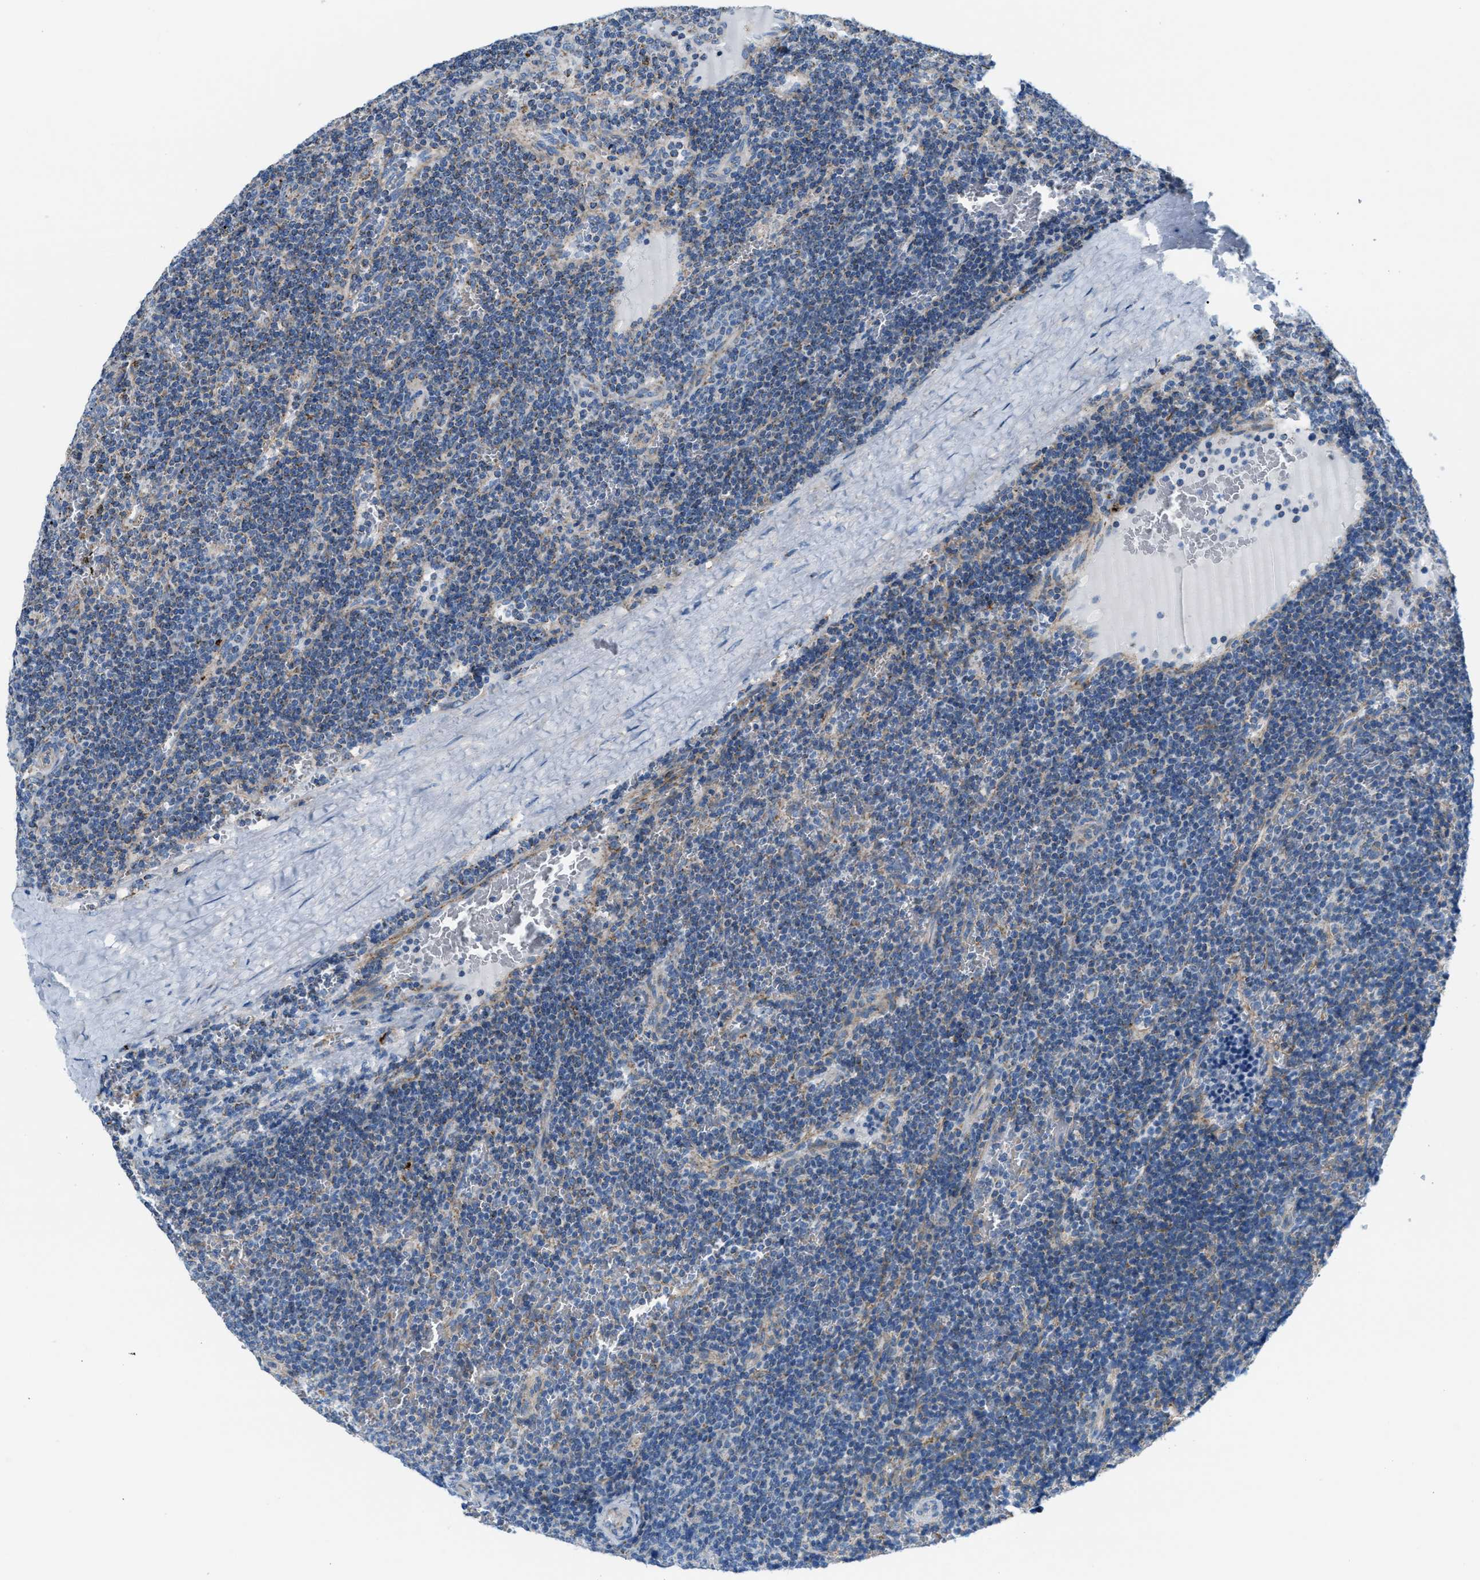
{"staining": {"intensity": "weak", "quantity": "<25%", "location": "cytoplasmic/membranous"}, "tissue": "lymphoma", "cell_type": "Tumor cells", "image_type": "cancer", "snomed": [{"axis": "morphology", "description": "Malignant lymphoma, non-Hodgkin's type, Low grade"}, {"axis": "topography", "description": "Spleen"}], "caption": "IHC of malignant lymphoma, non-Hodgkin's type (low-grade) demonstrates no positivity in tumor cells.", "gene": "JADE1", "patient": {"sex": "female", "age": 50}}